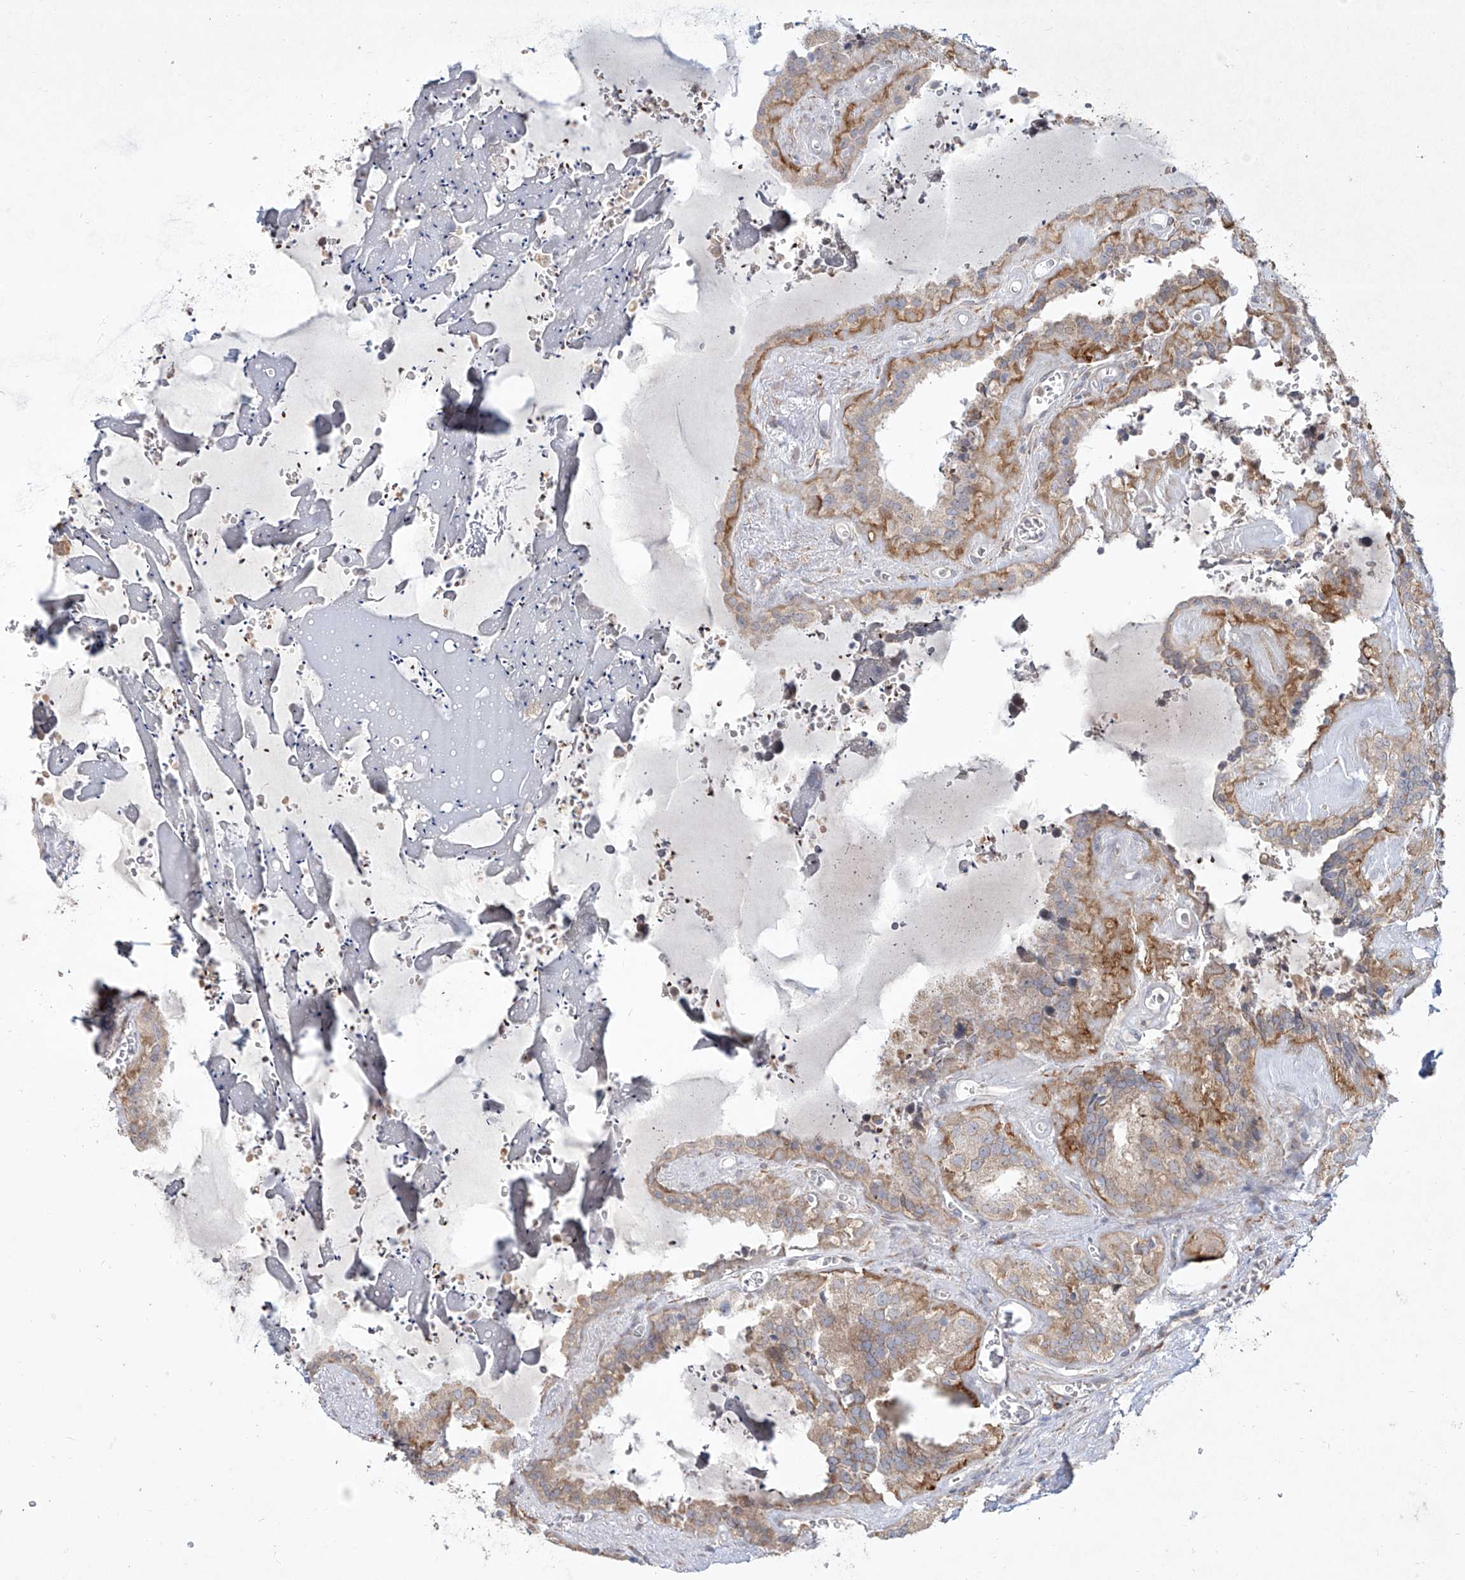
{"staining": {"intensity": "moderate", "quantity": "<25%", "location": "cytoplasmic/membranous"}, "tissue": "seminal vesicle", "cell_type": "Glandular cells", "image_type": "normal", "snomed": [{"axis": "morphology", "description": "Normal tissue, NOS"}, {"axis": "topography", "description": "Prostate"}, {"axis": "topography", "description": "Seminal veicle"}], "caption": "Immunohistochemical staining of normal seminal vesicle exhibits <25% levels of moderate cytoplasmic/membranous protein expression in approximately <25% of glandular cells.", "gene": "CD209", "patient": {"sex": "male", "age": 59}}